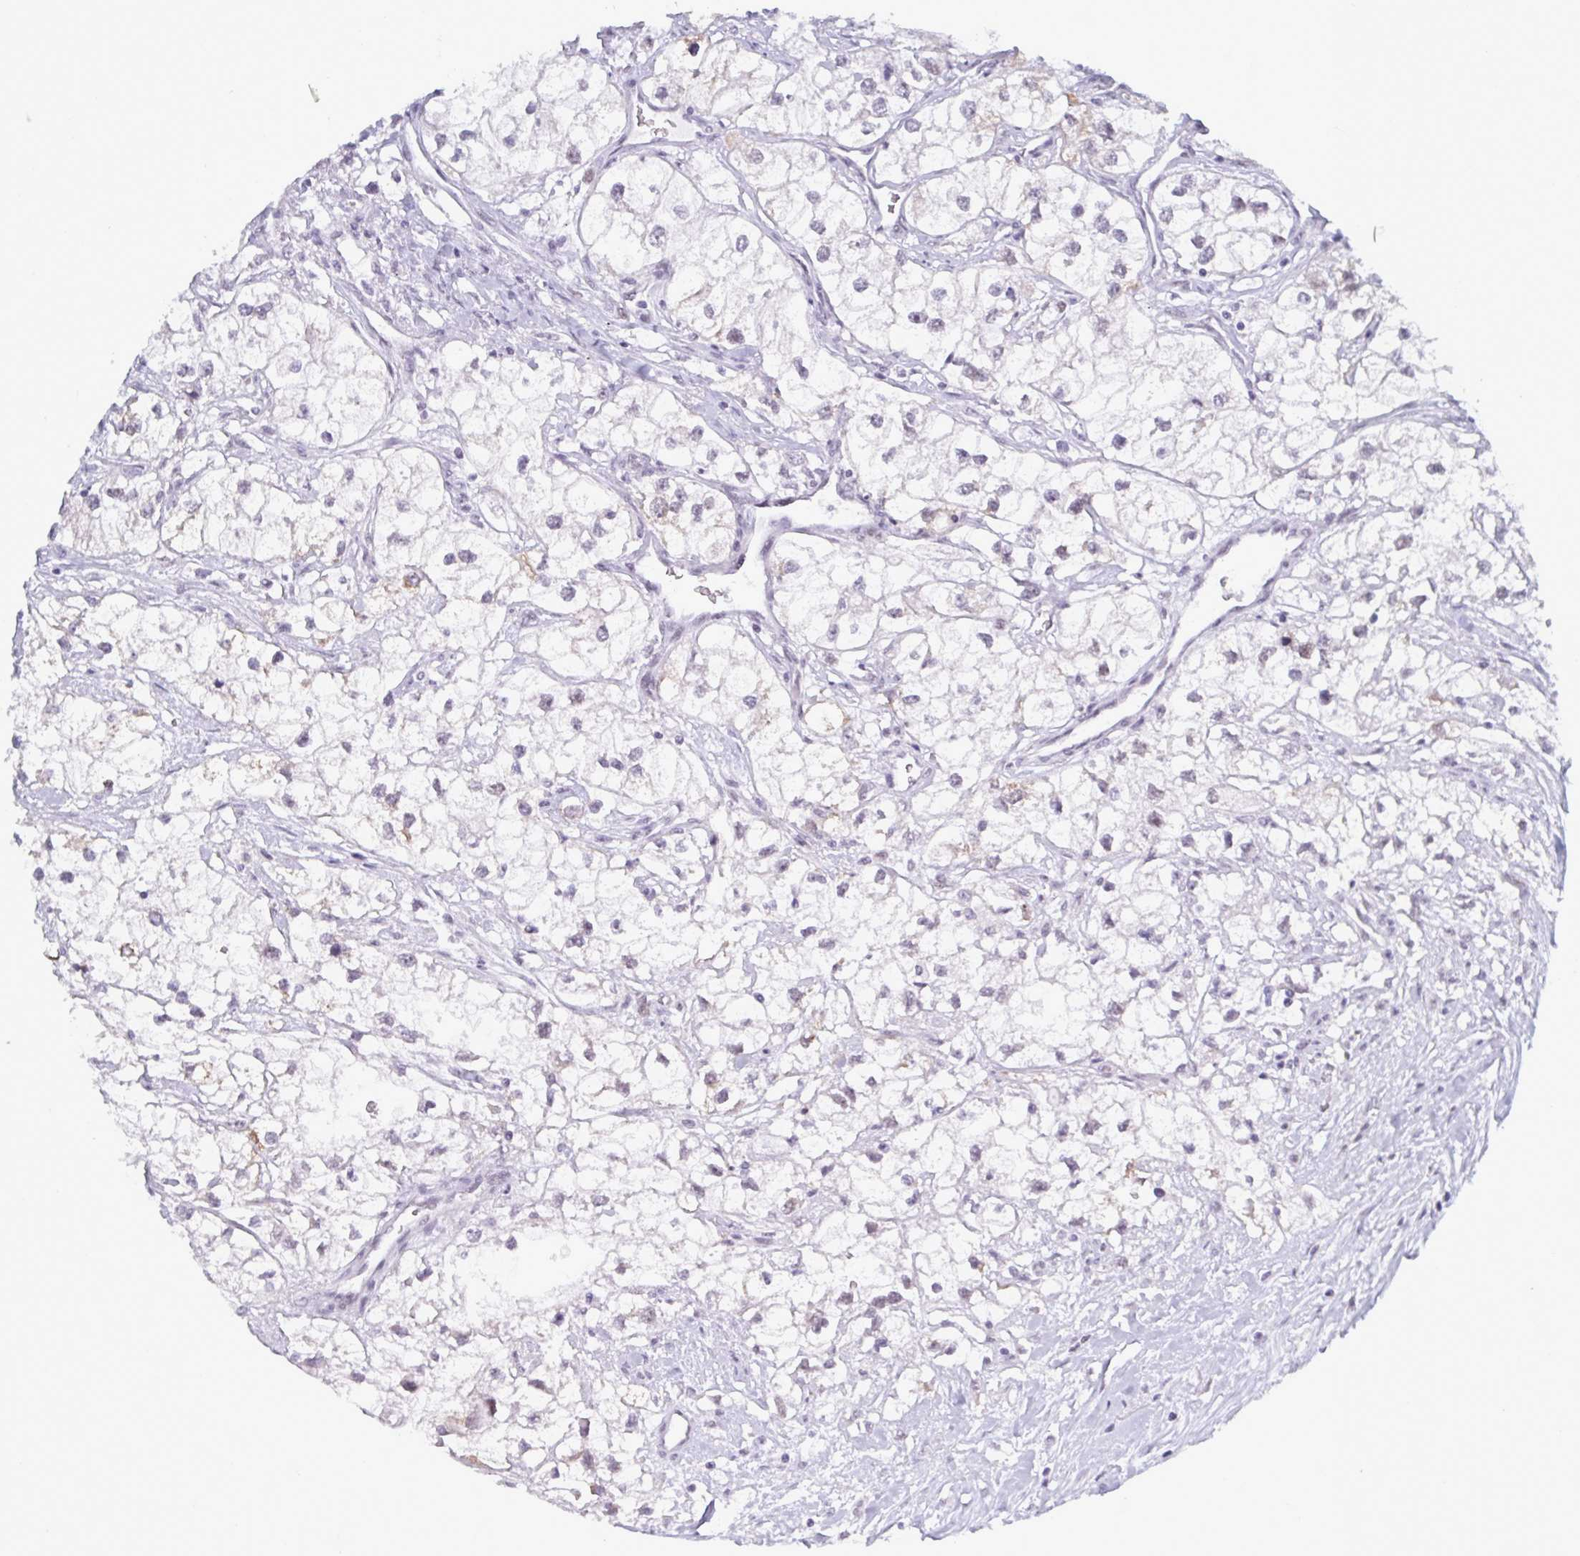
{"staining": {"intensity": "moderate", "quantity": "<25%", "location": "nuclear"}, "tissue": "renal cancer", "cell_type": "Tumor cells", "image_type": "cancer", "snomed": [{"axis": "morphology", "description": "Adenocarcinoma, NOS"}, {"axis": "topography", "description": "Kidney"}], "caption": "Immunohistochemistry (IHC) micrograph of neoplastic tissue: human renal cancer stained using immunohistochemistry (IHC) demonstrates low levels of moderate protein expression localized specifically in the nuclear of tumor cells, appearing as a nuclear brown color.", "gene": "PPP1R10", "patient": {"sex": "male", "age": 59}}